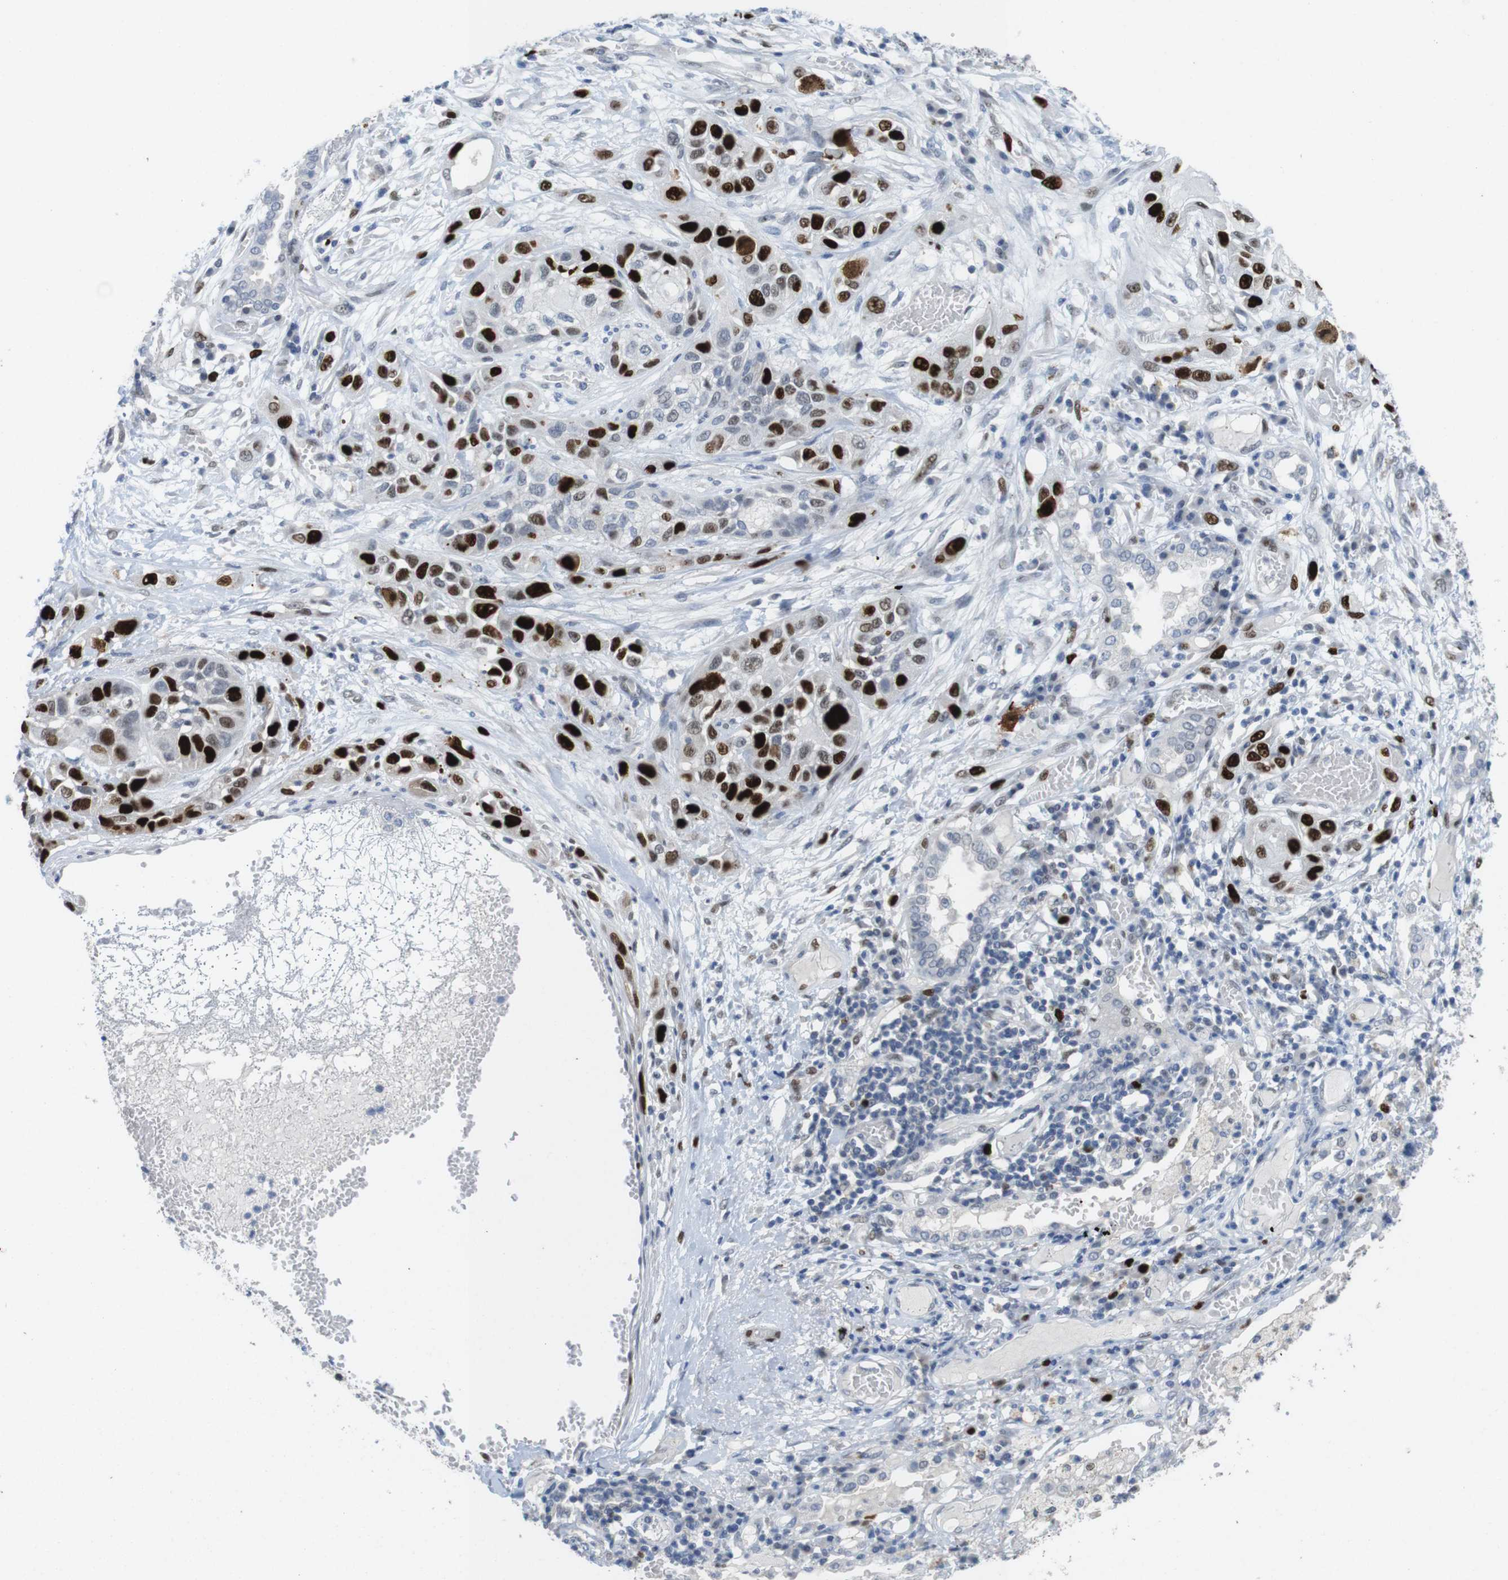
{"staining": {"intensity": "strong", "quantity": "<25%", "location": "nuclear"}, "tissue": "lung cancer", "cell_type": "Tumor cells", "image_type": "cancer", "snomed": [{"axis": "morphology", "description": "Squamous cell carcinoma, NOS"}, {"axis": "topography", "description": "Lung"}], "caption": "About <25% of tumor cells in lung cancer (squamous cell carcinoma) display strong nuclear protein expression as visualized by brown immunohistochemical staining.", "gene": "KPNA2", "patient": {"sex": "male", "age": 71}}